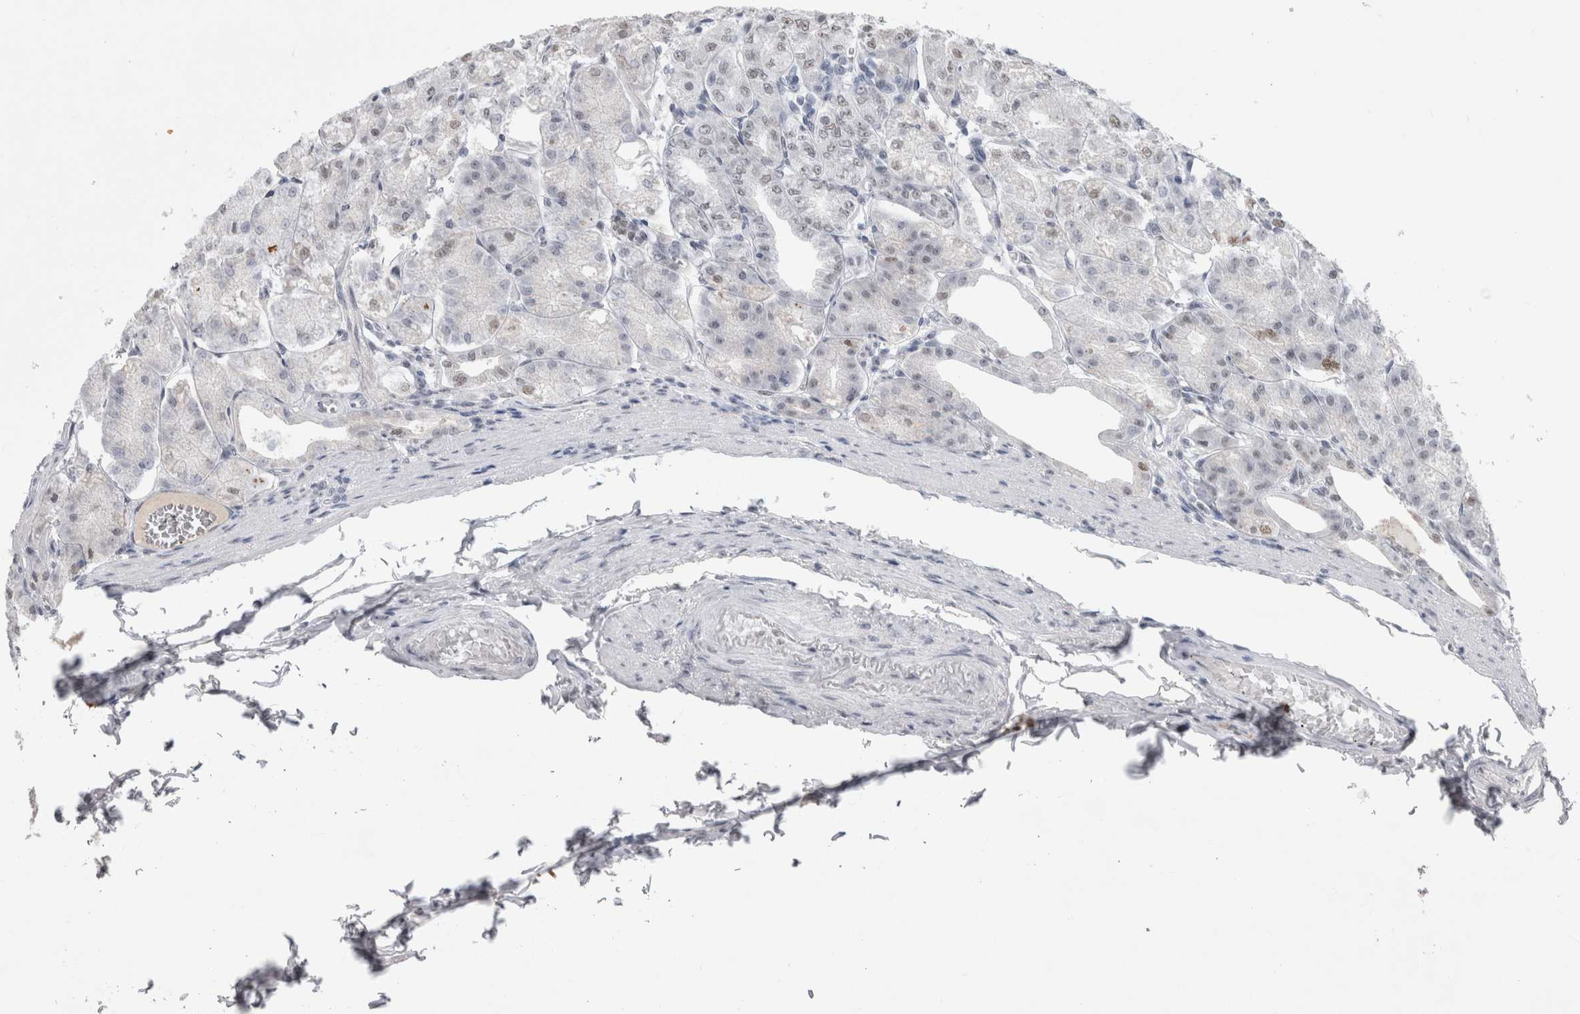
{"staining": {"intensity": "moderate", "quantity": "25%-75%", "location": "nuclear"}, "tissue": "stomach", "cell_type": "Glandular cells", "image_type": "normal", "snomed": [{"axis": "morphology", "description": "Normal tissue, NOS"}, {"axis": "topography", "description": "Stomach, lower"}], "caption": "Moderate nuclear expression for a protein is appreciated in about 25%-75% of glandular cells of normal stomach using immunohistochemistry (IHC).", "gene": "API5", "patient": {"sex": "male", "age": 71}}